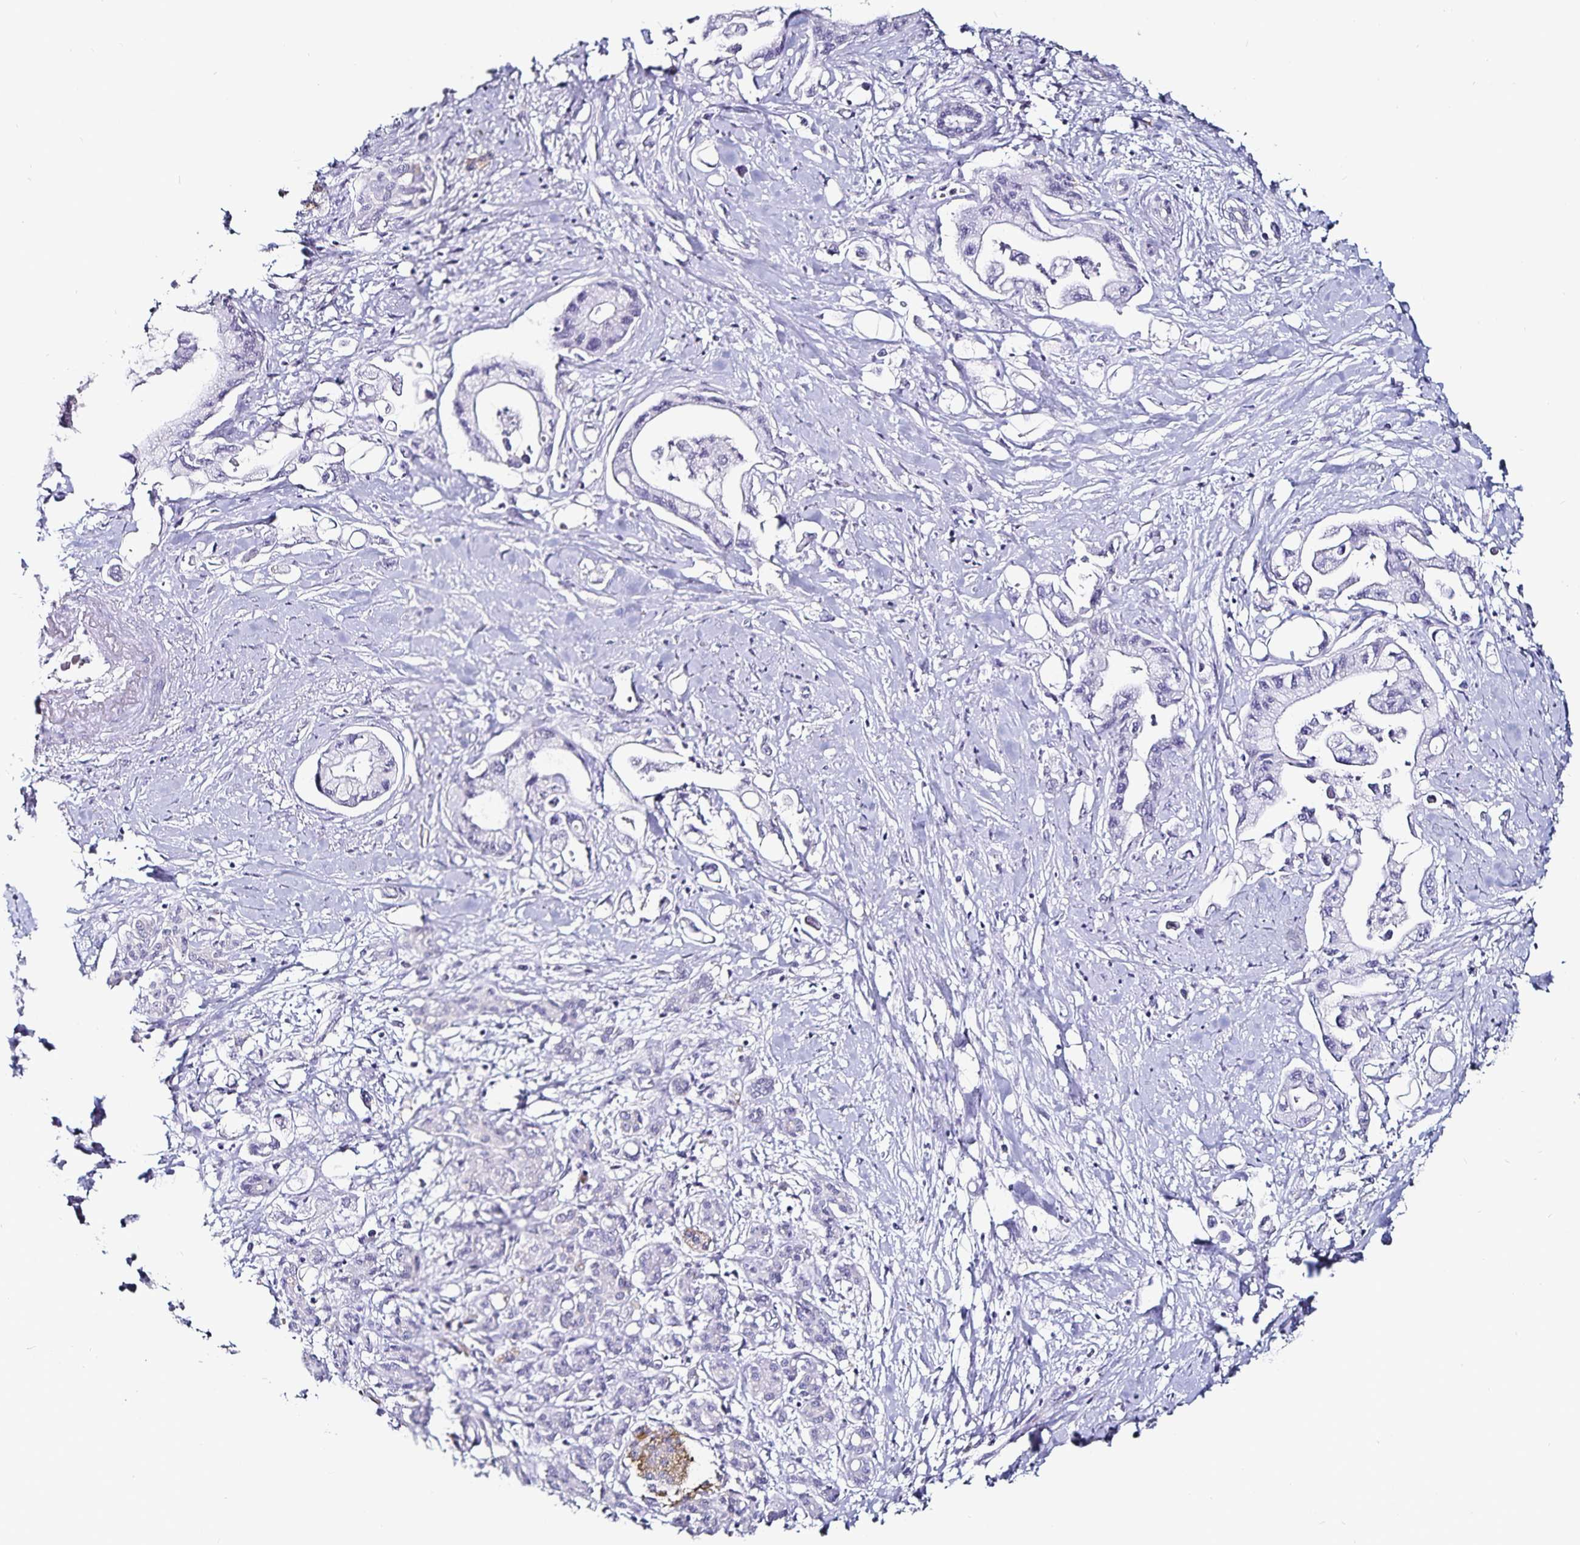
{"staining": {"intensity": "negative", "quantity": "none", "location": "none"}, "tissue": "pancreatic cancer", "cell_type": "Tumor cells", "image_type": "cancer", "snomed": [{"axis": "morphology", "description": "Adenocarcinoma, NOS"}, {"axis": "topography", "description": "Pancreas"}], "caption": "Tumor cells are negative for protein expression in human adenocarcinoma (pancreatic).", "gene": "TSPAN7", "patient": {"sex": "male", "age": 61}}